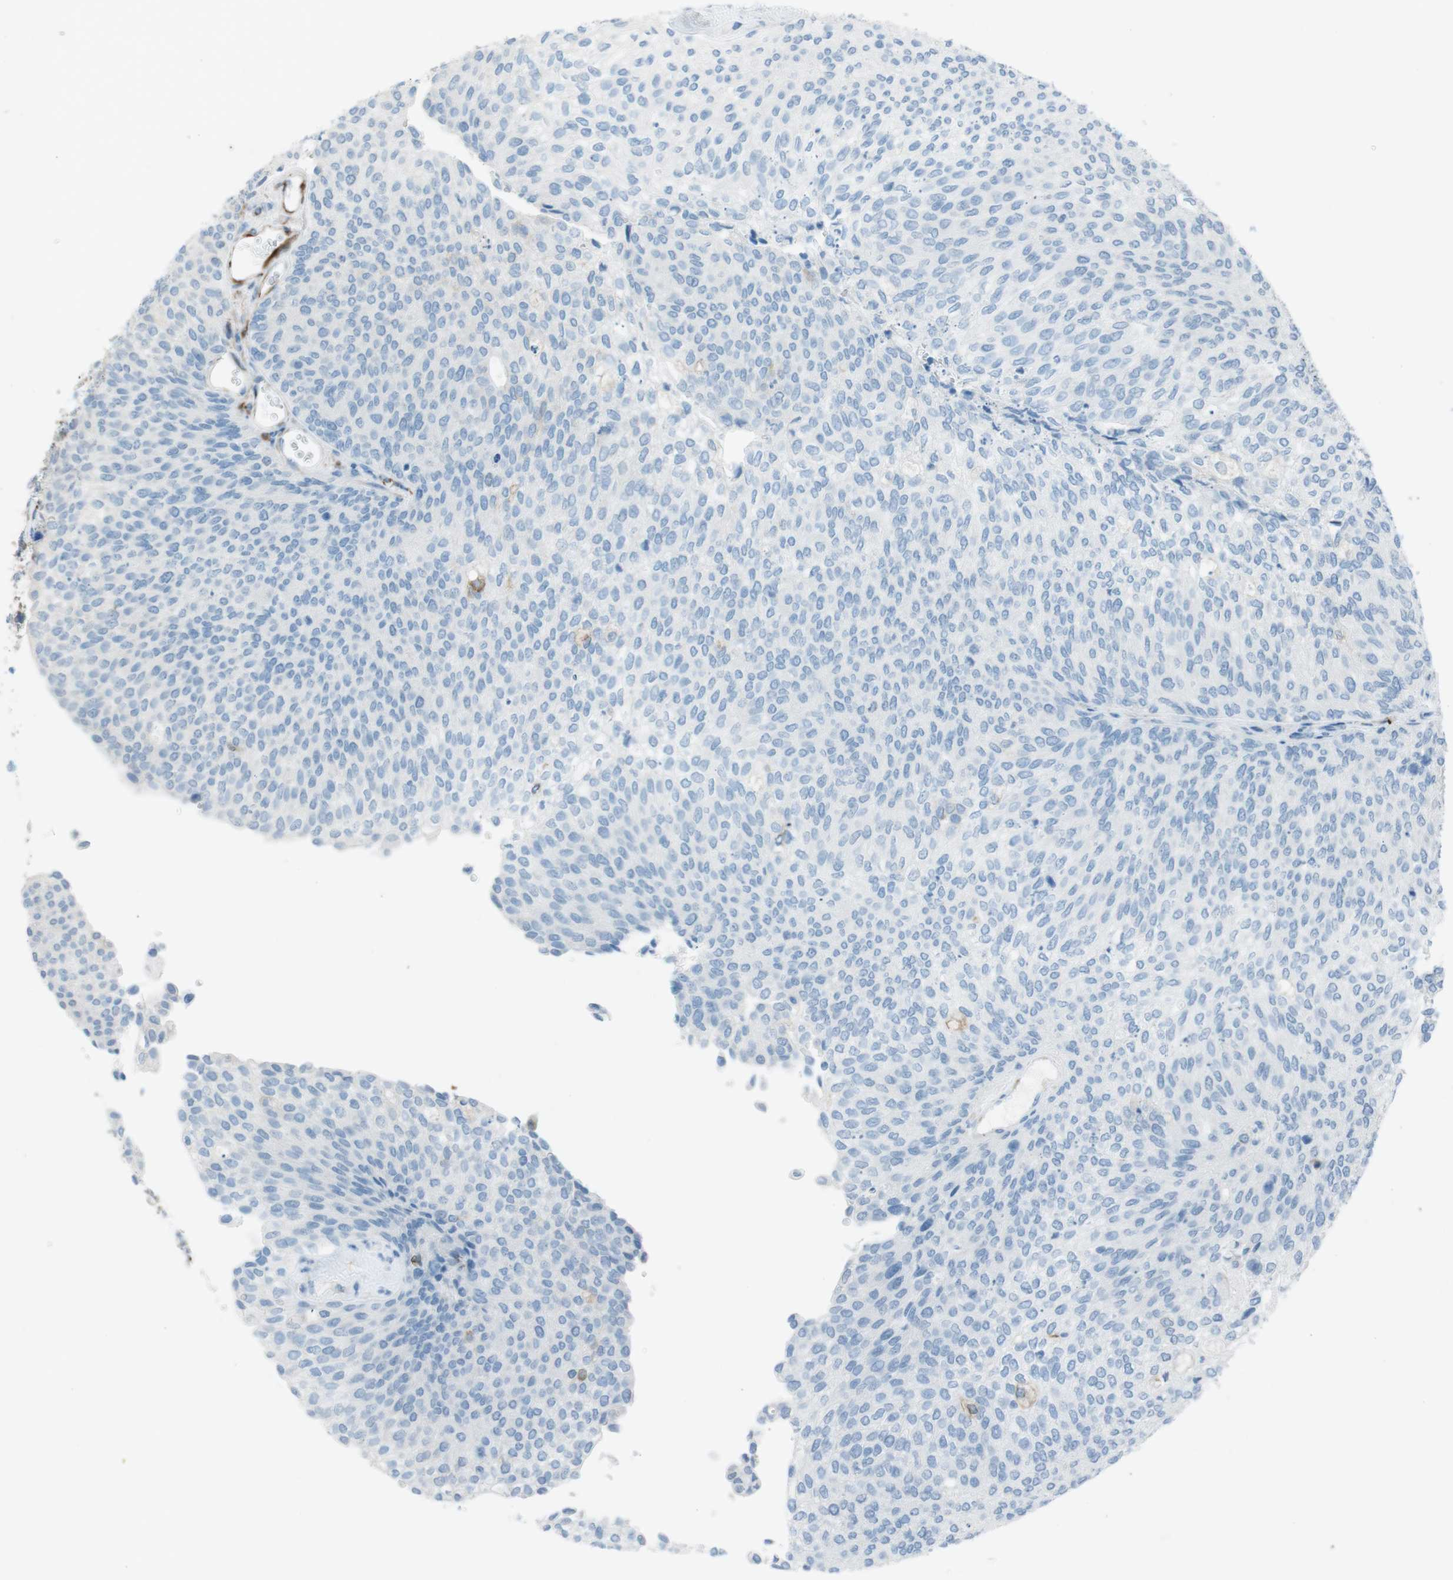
{"staining": {"intensity": "negative", "quantity": "none", "location": "none"}, "tissue": "urothelial cancer", "cell_type": "Tumor cells", "image_type": "cancer", "snomed": [{"axis": "morphology", "description": "Urothelial carcinoma, Low grade"}, {"axis": "topography", "description": "Urinary bladder"}], "caption": "Immunohistochemical staining of human urothelial cancer shows no significant positivity in tumor cells. Nuclei are stained in blue.", "gene": "TUBB2A", "patient": {"sex": "female", "age": 79}}